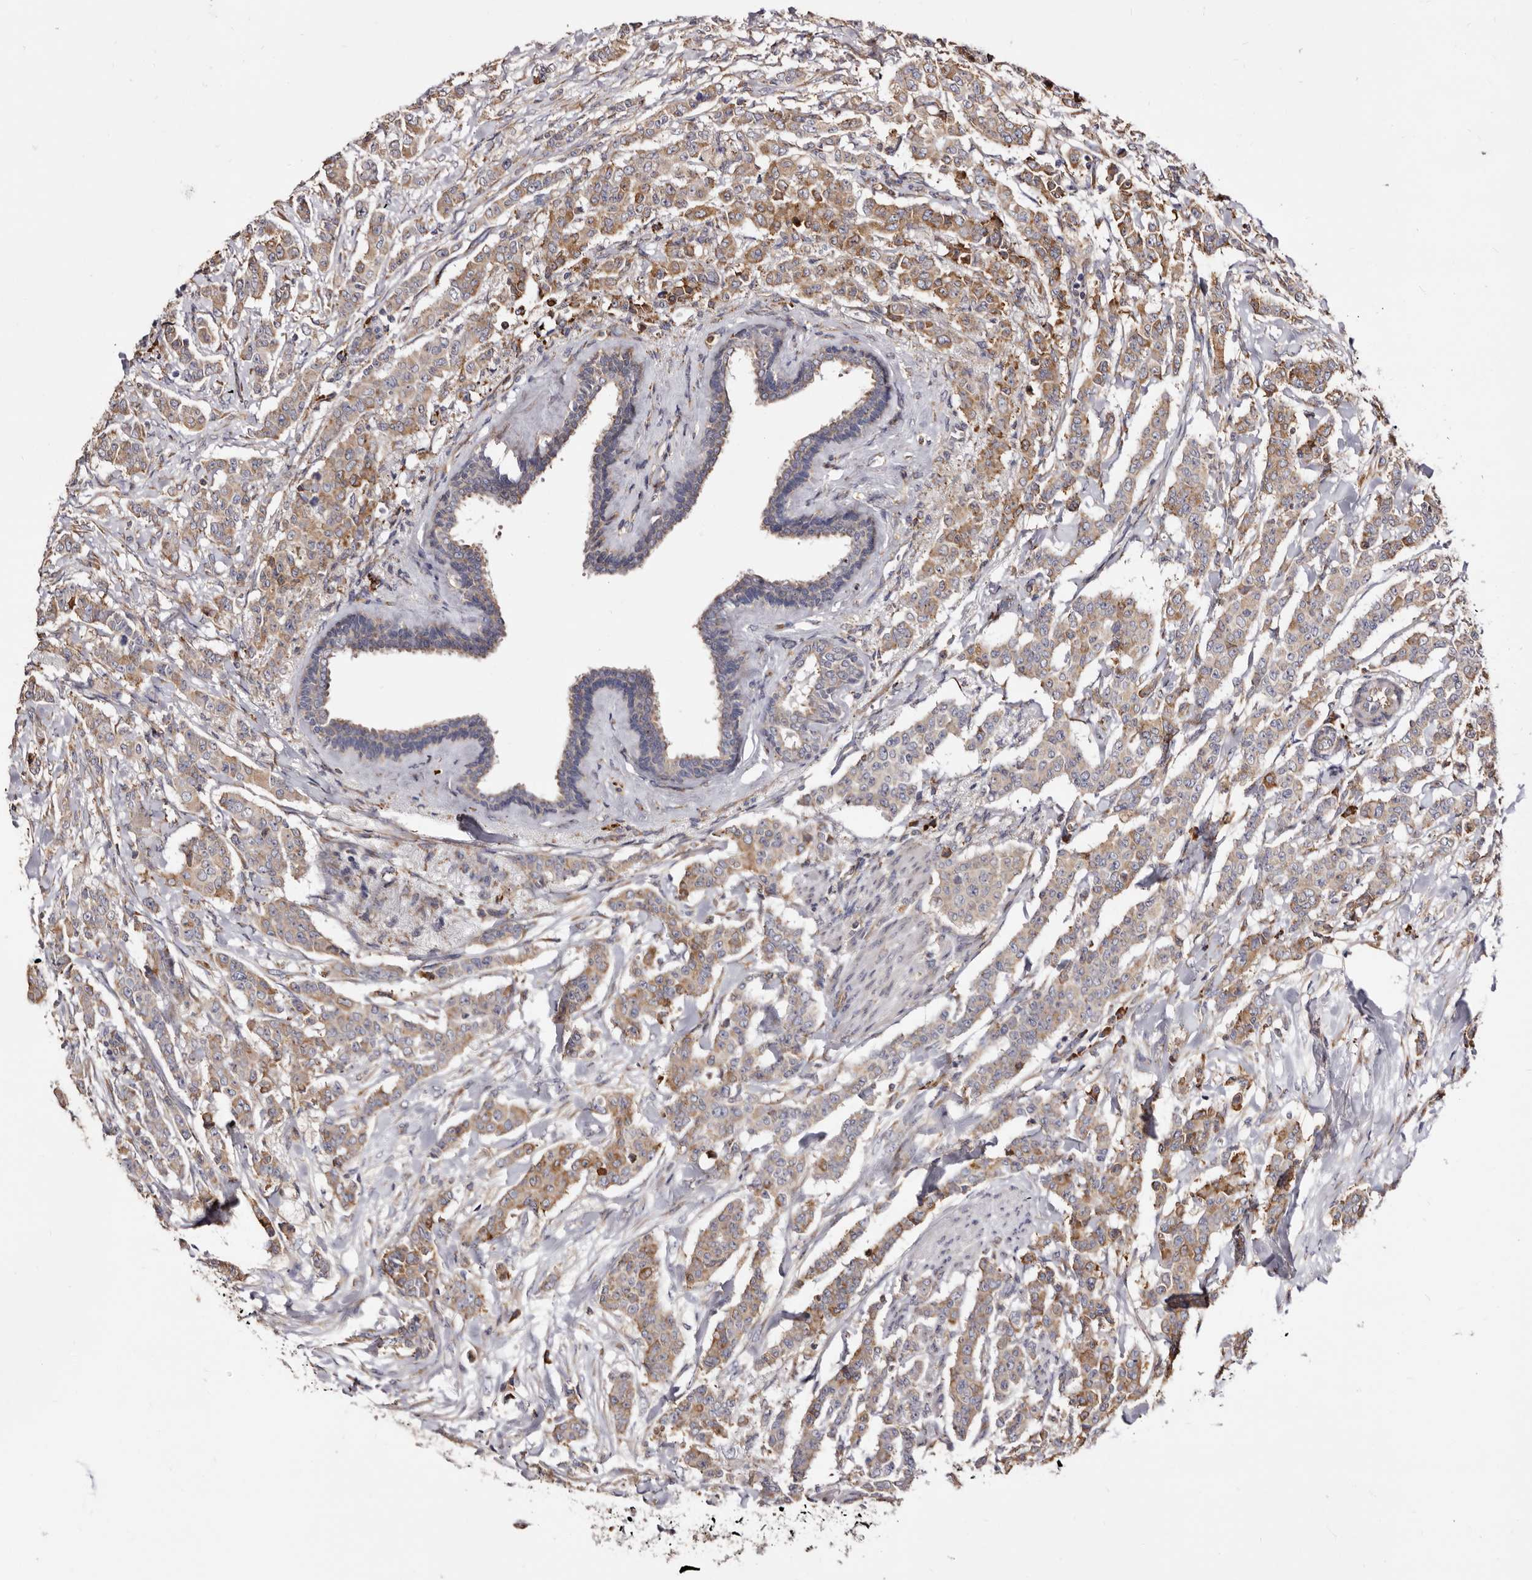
{"staining": {"intensity": "moderate", "quantity": ">75%", "location": "cytoplasmic/membranous"}, "tissue": "breast cancer", "cell_type": "Tumor cells", "image_type": "cancer", "snomed": [{"axis": "morphology", "description": "Duct carcinoma"}, {"axis": "topography", "description": "Breast"}], "caption": "About >75% of tumor cells in human breast intraductal carcinoma exhibit moderate cytoplasmic/membranous protein positivity as visualized by brown immunohistochemical staining.", "gene": "ACBD6", "patient": {"sex": "female", "age": 40}}